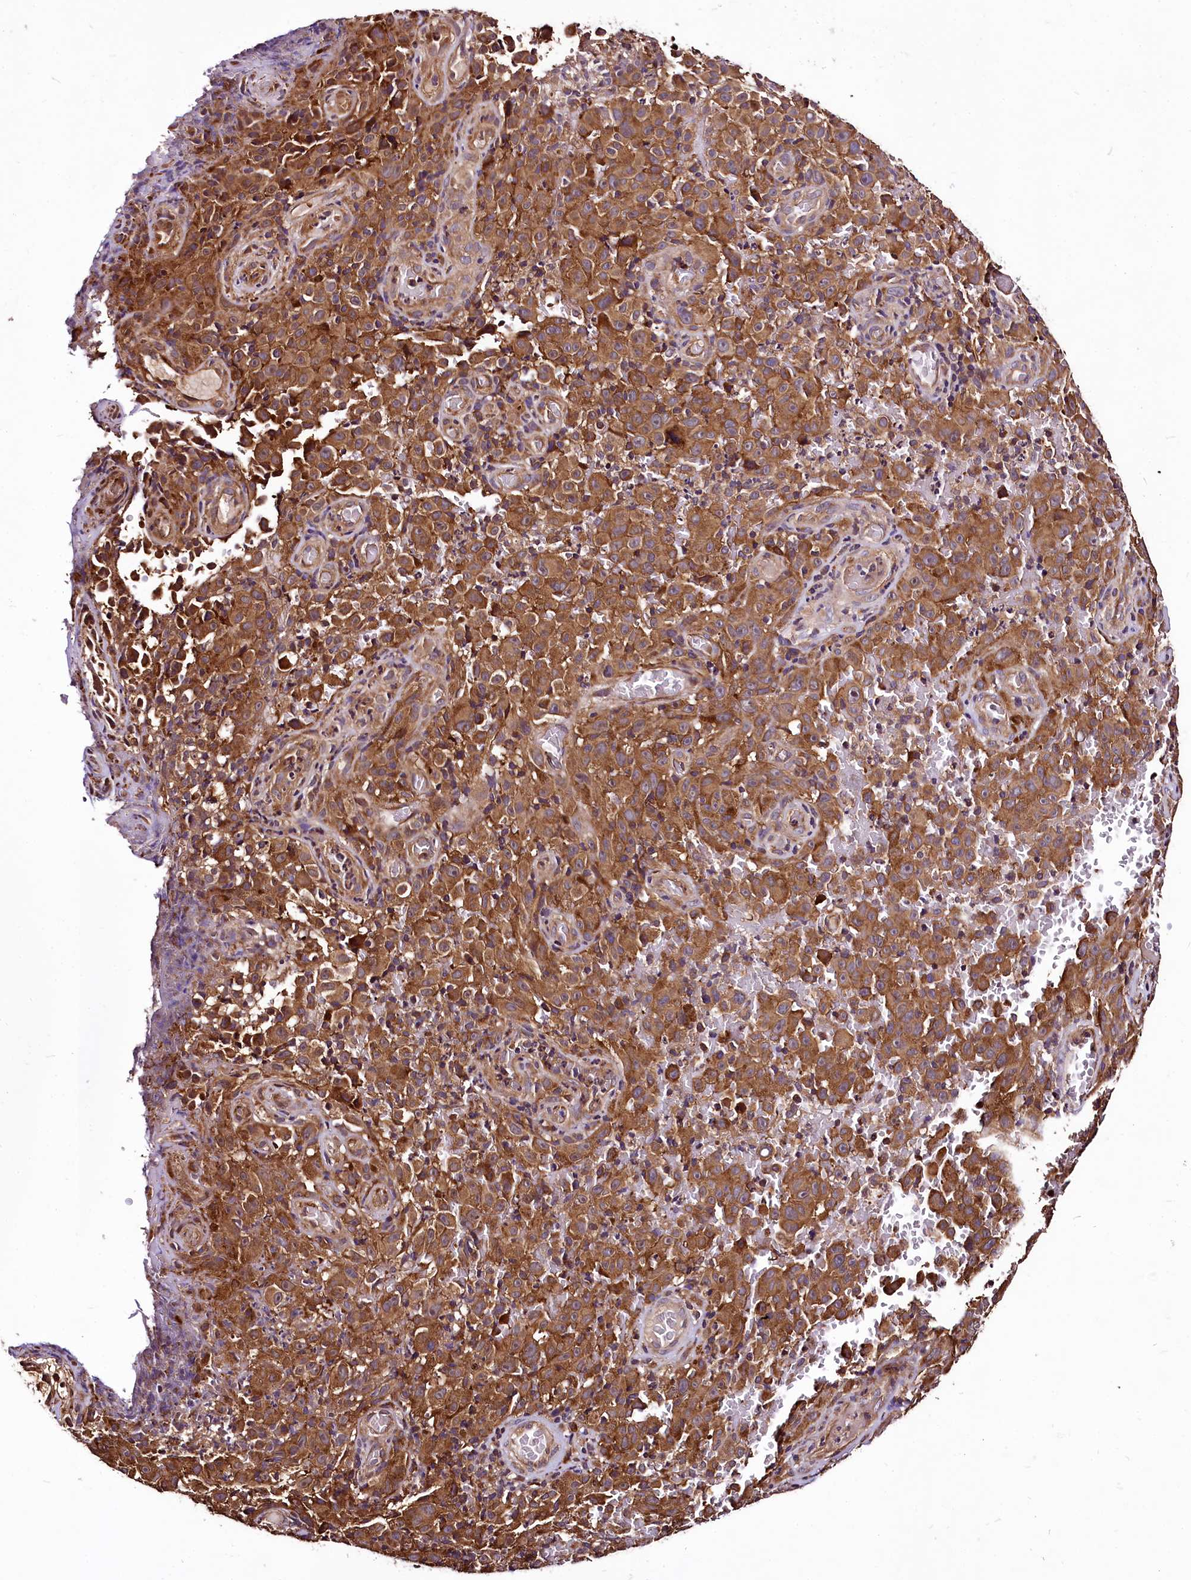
{"staining": {"intensity": "strong", "quantity": ">75%", "location": "cytoplasmic/membranous"}, "tissue": "melanoma", "cell_type": "Tumor cells", "image_type": "cancer", "snomed": [{"axis": "morphology", "description": "Malignant melanoma, NOS"}, {"axis": "topography", "description": "Skin"}], "caption": "A high amount of strong cytoplasmic/membranous staining is appreciated in about >75% of tumor cells in melanoma tissue. (Brightfield microscopy of DAB IHC at high magnification).", "gene": "LRSAM1", "patient": {"sex": "female", "age": 82}}